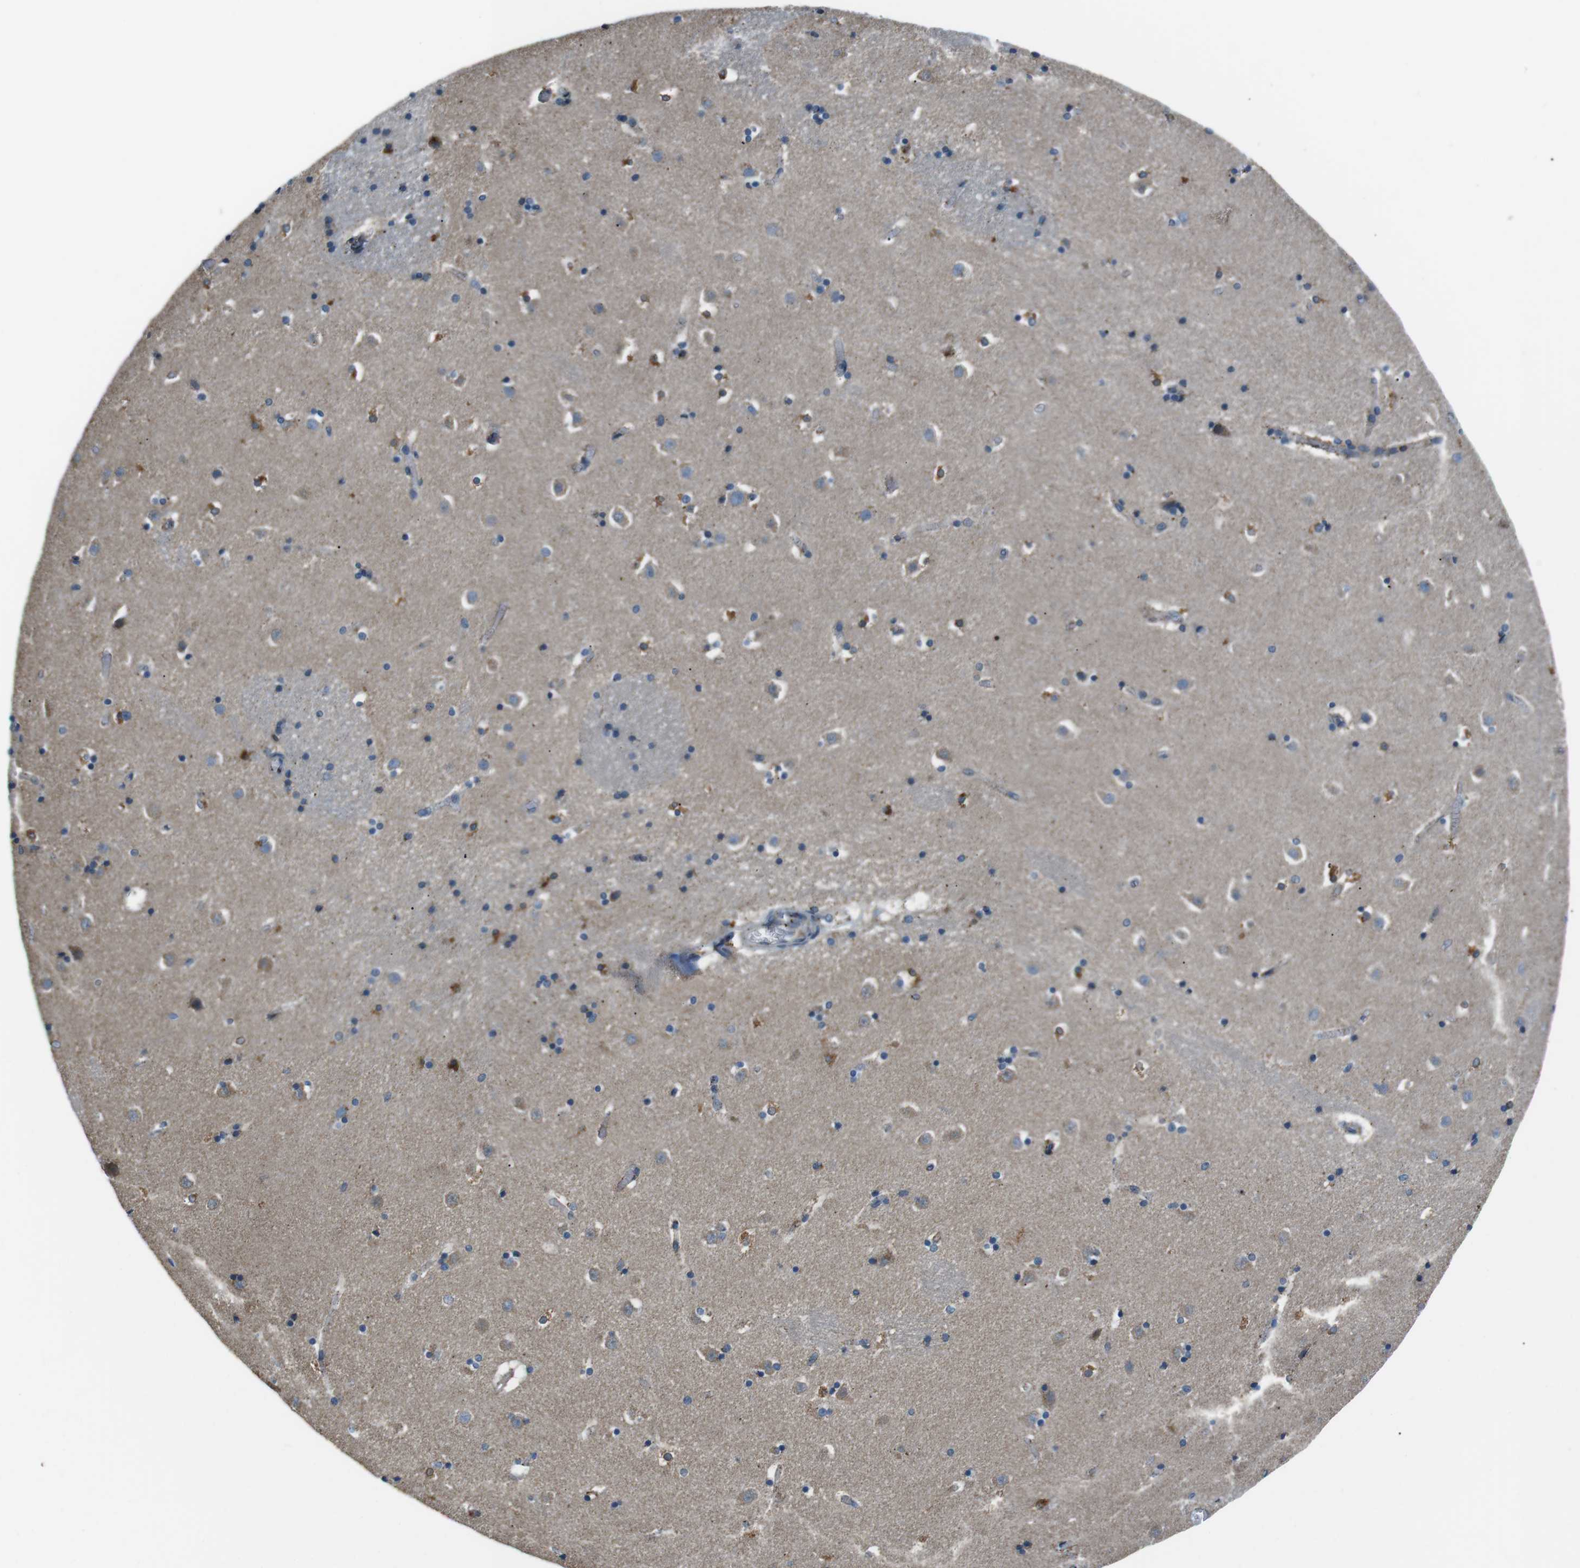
{"staining": {"intensity": "moderate", "quantity": "<25%", "location": "cytoplasmic/membranous"}, "tissue": "caudate", "cell_type": "Glial cells", "image_type": "normal", "snomed": [{"axis": "morphology", "description": "Normal tissue, NOS"}, {"axis": "topography", "description": "Lateral ventricle wall"}], "caption": "Brown immunohistochemical staining in benign human caudate exhibits moderate cytoplasmic/membranous staining in about <25% of glial cells.", "gene": "FAM3B", "patient": {"sex": "male", "age": 45}}